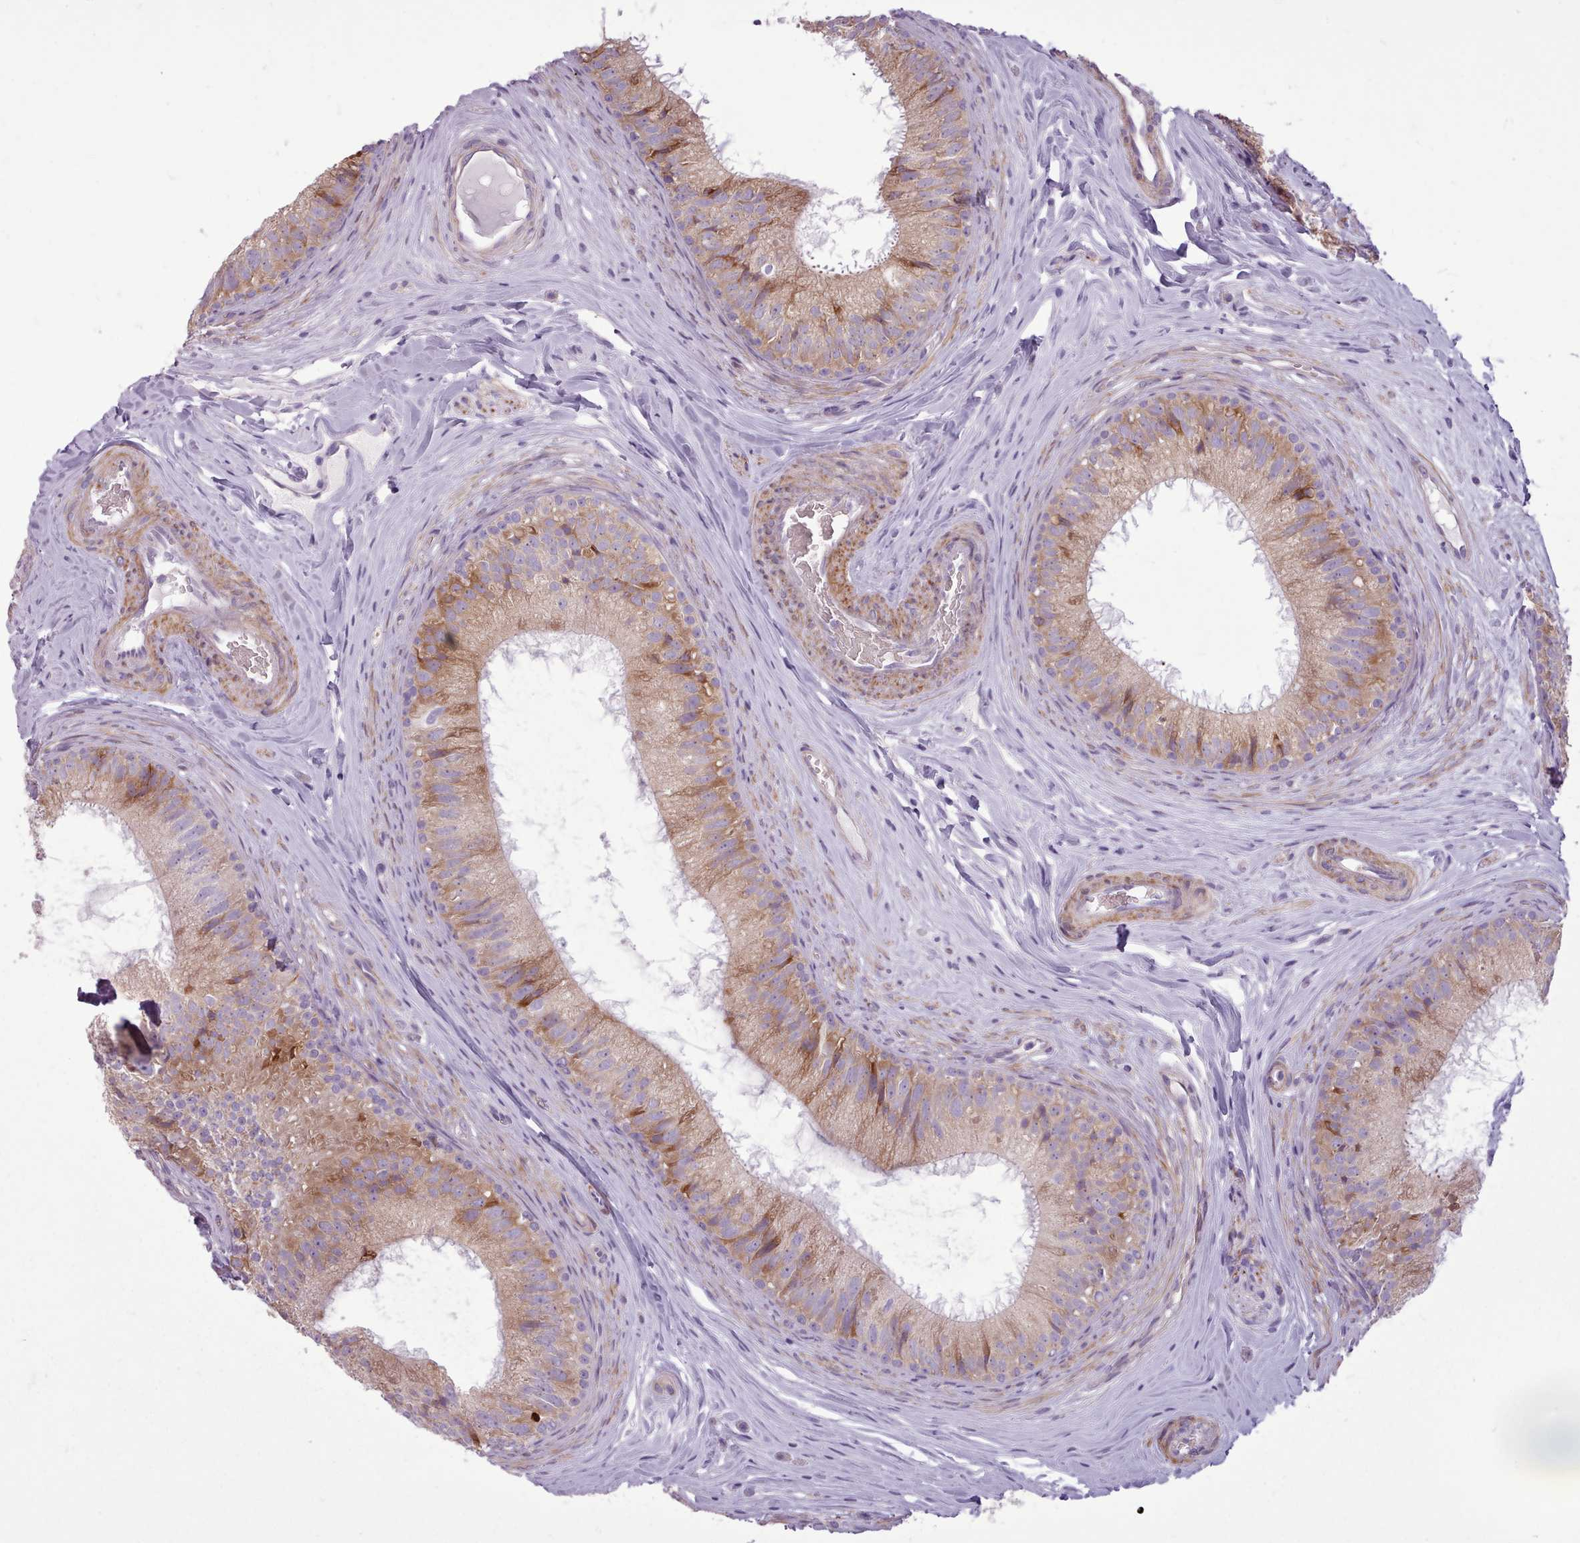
{"staining": {"intensity": "moderate", "quantity": ">75%", "location": "cytoplasmic/membranous"}, "tissue": "epididymis", "cell_type": "Glandular cells", "image_type": "normal", "snomed": [{"axis": "morphology", "description": "Normal tissue, NOS"}, {"axis": "topography", "description": "Epididymis"}], "caption": "Immunohistochemistry (DAB (3,3'-diaminobenzidine)) staining of unremarkable epididymis demonstrates moderate cytoplasmic/membranous protein staining in about >75% of glandular cells. The protein of interest is stained brown, and the nuclei are stained in blue (DAB (3,3'-diaminobenzidine) IHC with brightfield microscopy, high magnification).", "gene": "AVL9", "patient": {"sex": "male", "age": 34}}